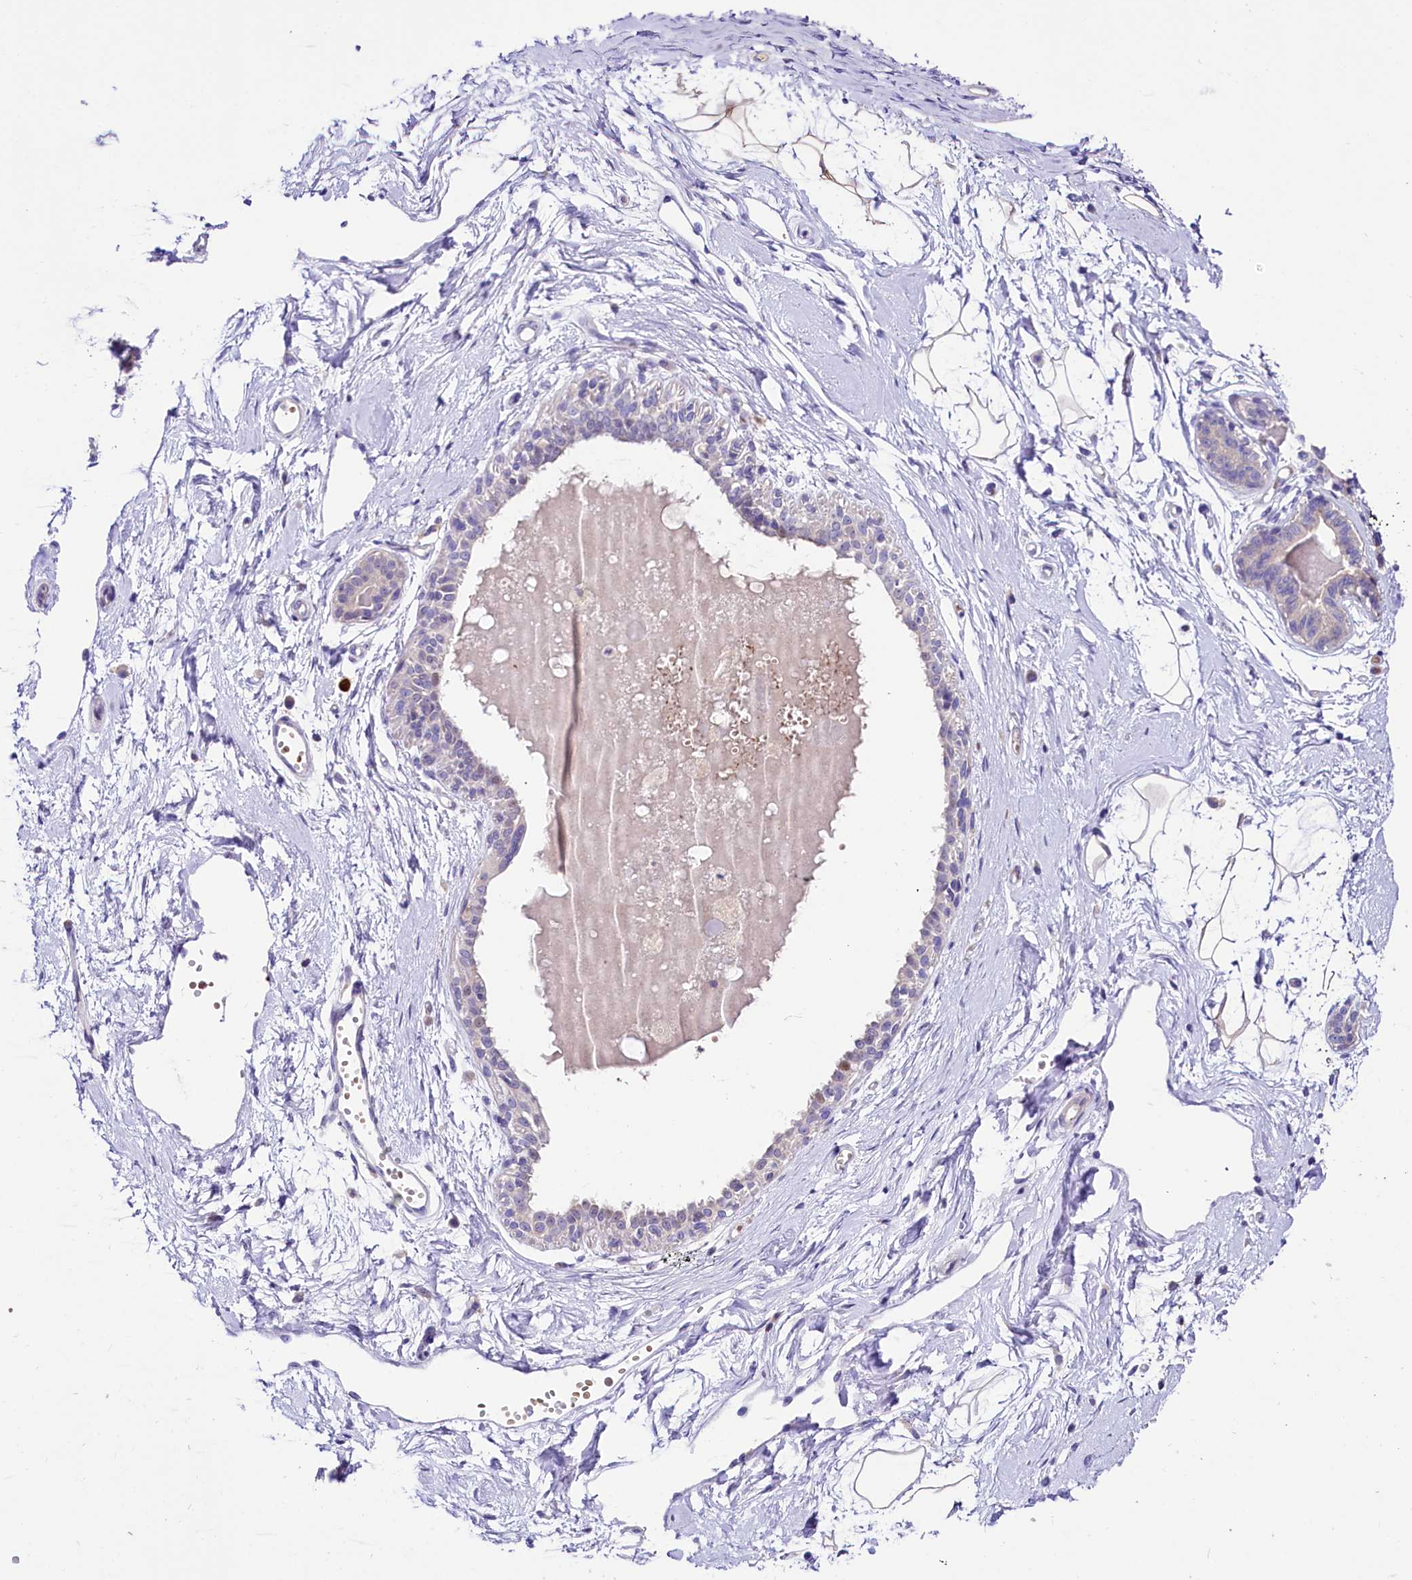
{"staining": {"intensity": "moderate", "quantity": ">75%", "location": "cytoplasmic/membranous"}, "tissue": "breast", "cell_type": "Adipocytes", "image_type": "normal", "snomed": [{"axis": "morphology", "description": "Normal tissue, NOS"}, {"axis": "topography", "description": "Breast"}], "caption": "Normal breast was stained to show a protein in brown. There is medium levels of moderate cytoplasmic/membranous positivity in approximately >75% of adipocytes. (DAB = brown stain, brightfield microscopy at high magnification).", "gene": "ABHD5", "patient": {"sex": "female", "age": 45}}